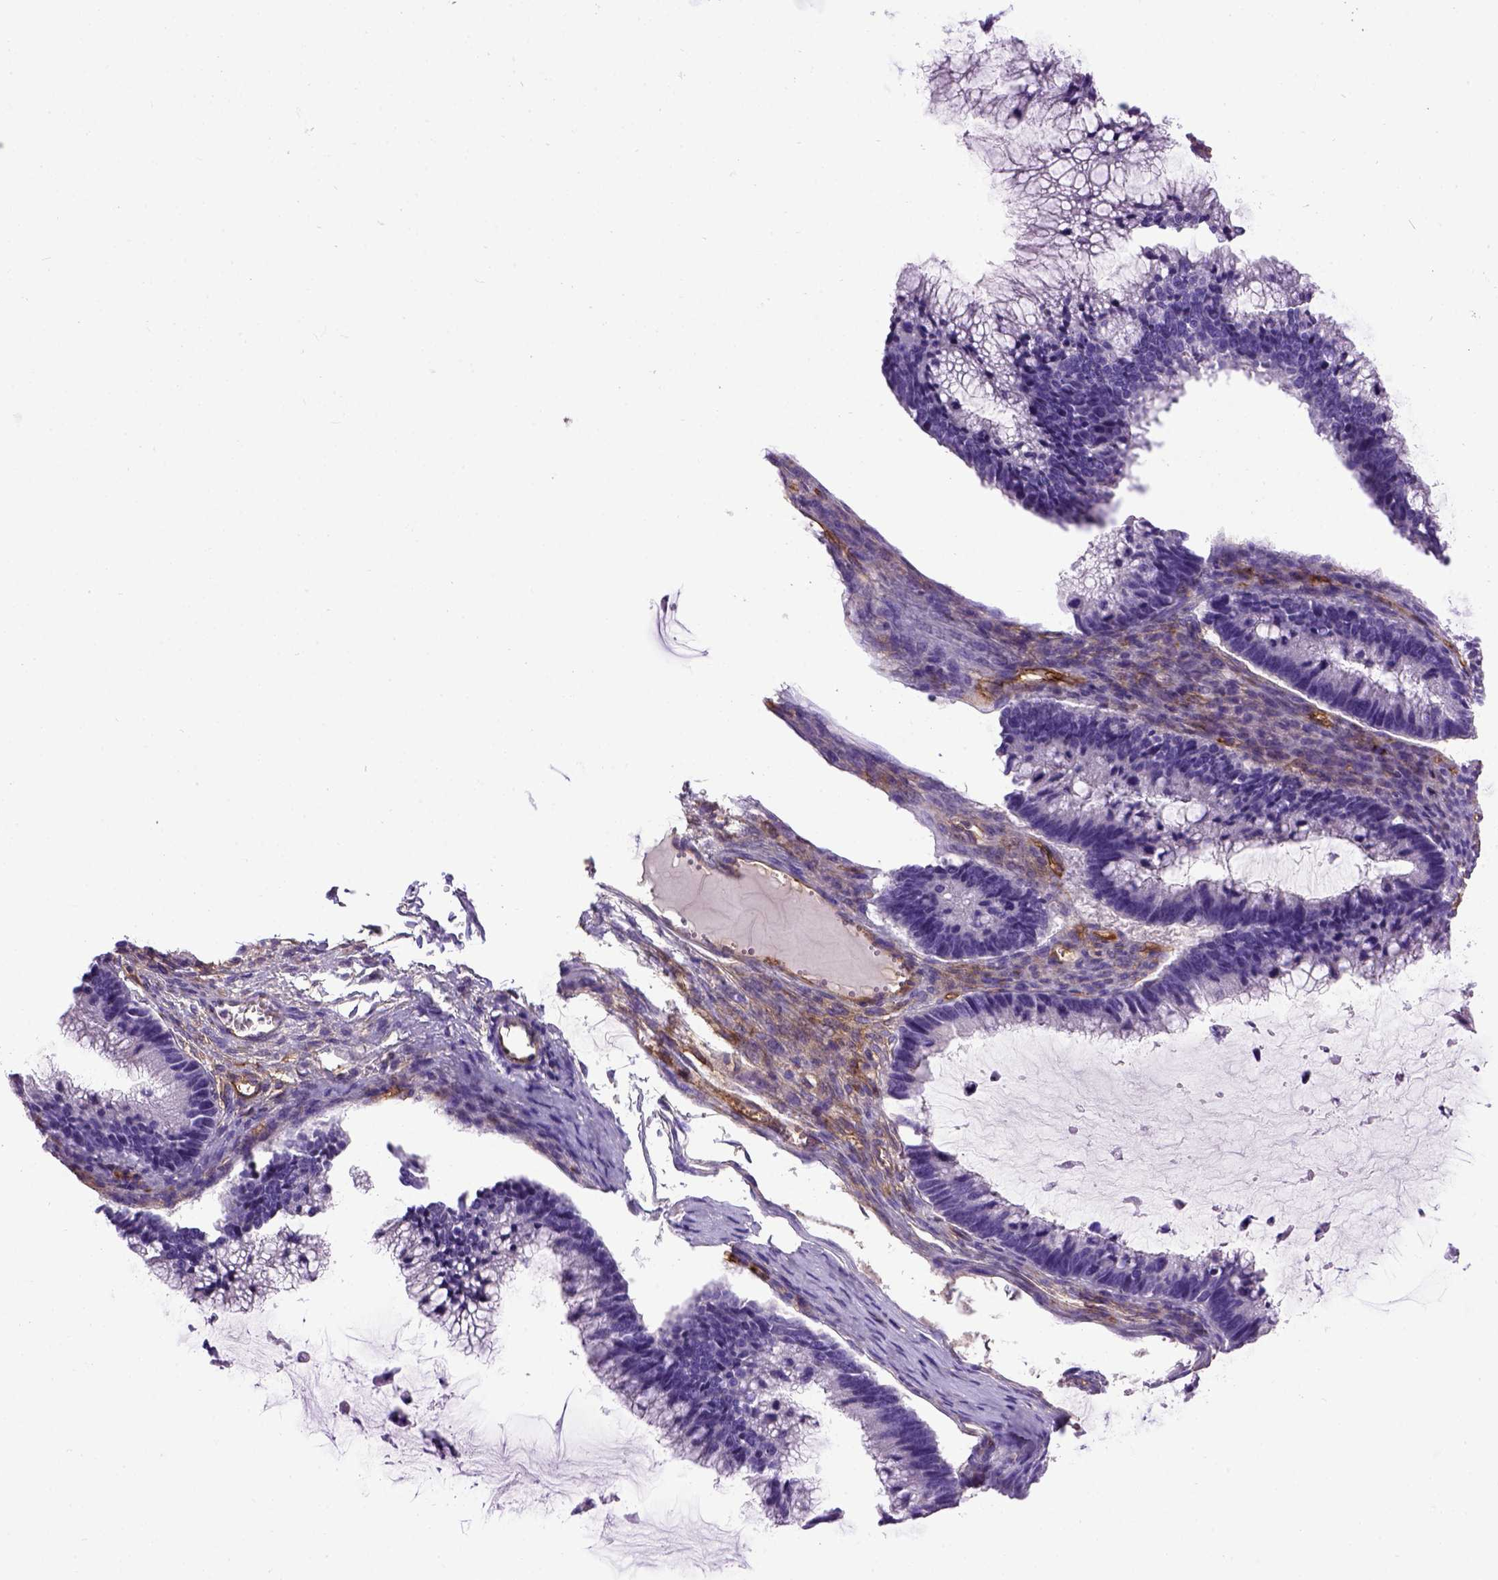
{"staining": {"intensity": "negative", "quantity": "none", "location": "none"}, "tissue": "ovarian cancer", "cell_type": "Tumor cells", "image_type": "cancer", "snomed": [{"axis": "morphology", "description": "Cystadenocarcinoma, mucinous, NOS"}, {"axis": "topography", "description": "Ovary"}], "caption": "This is a image of IHC staining of mucinous cystadenocarcinoma (ovarian), which shows no expression in tumor cells. Brightfield microscopy of IHC stained with DAB (3,3'-diaminobenzidine) (brown) and hematoxylin (blue), captured at high magnification.", "gene": "ENG", "patient": {"sex": "female", "age": 38}}